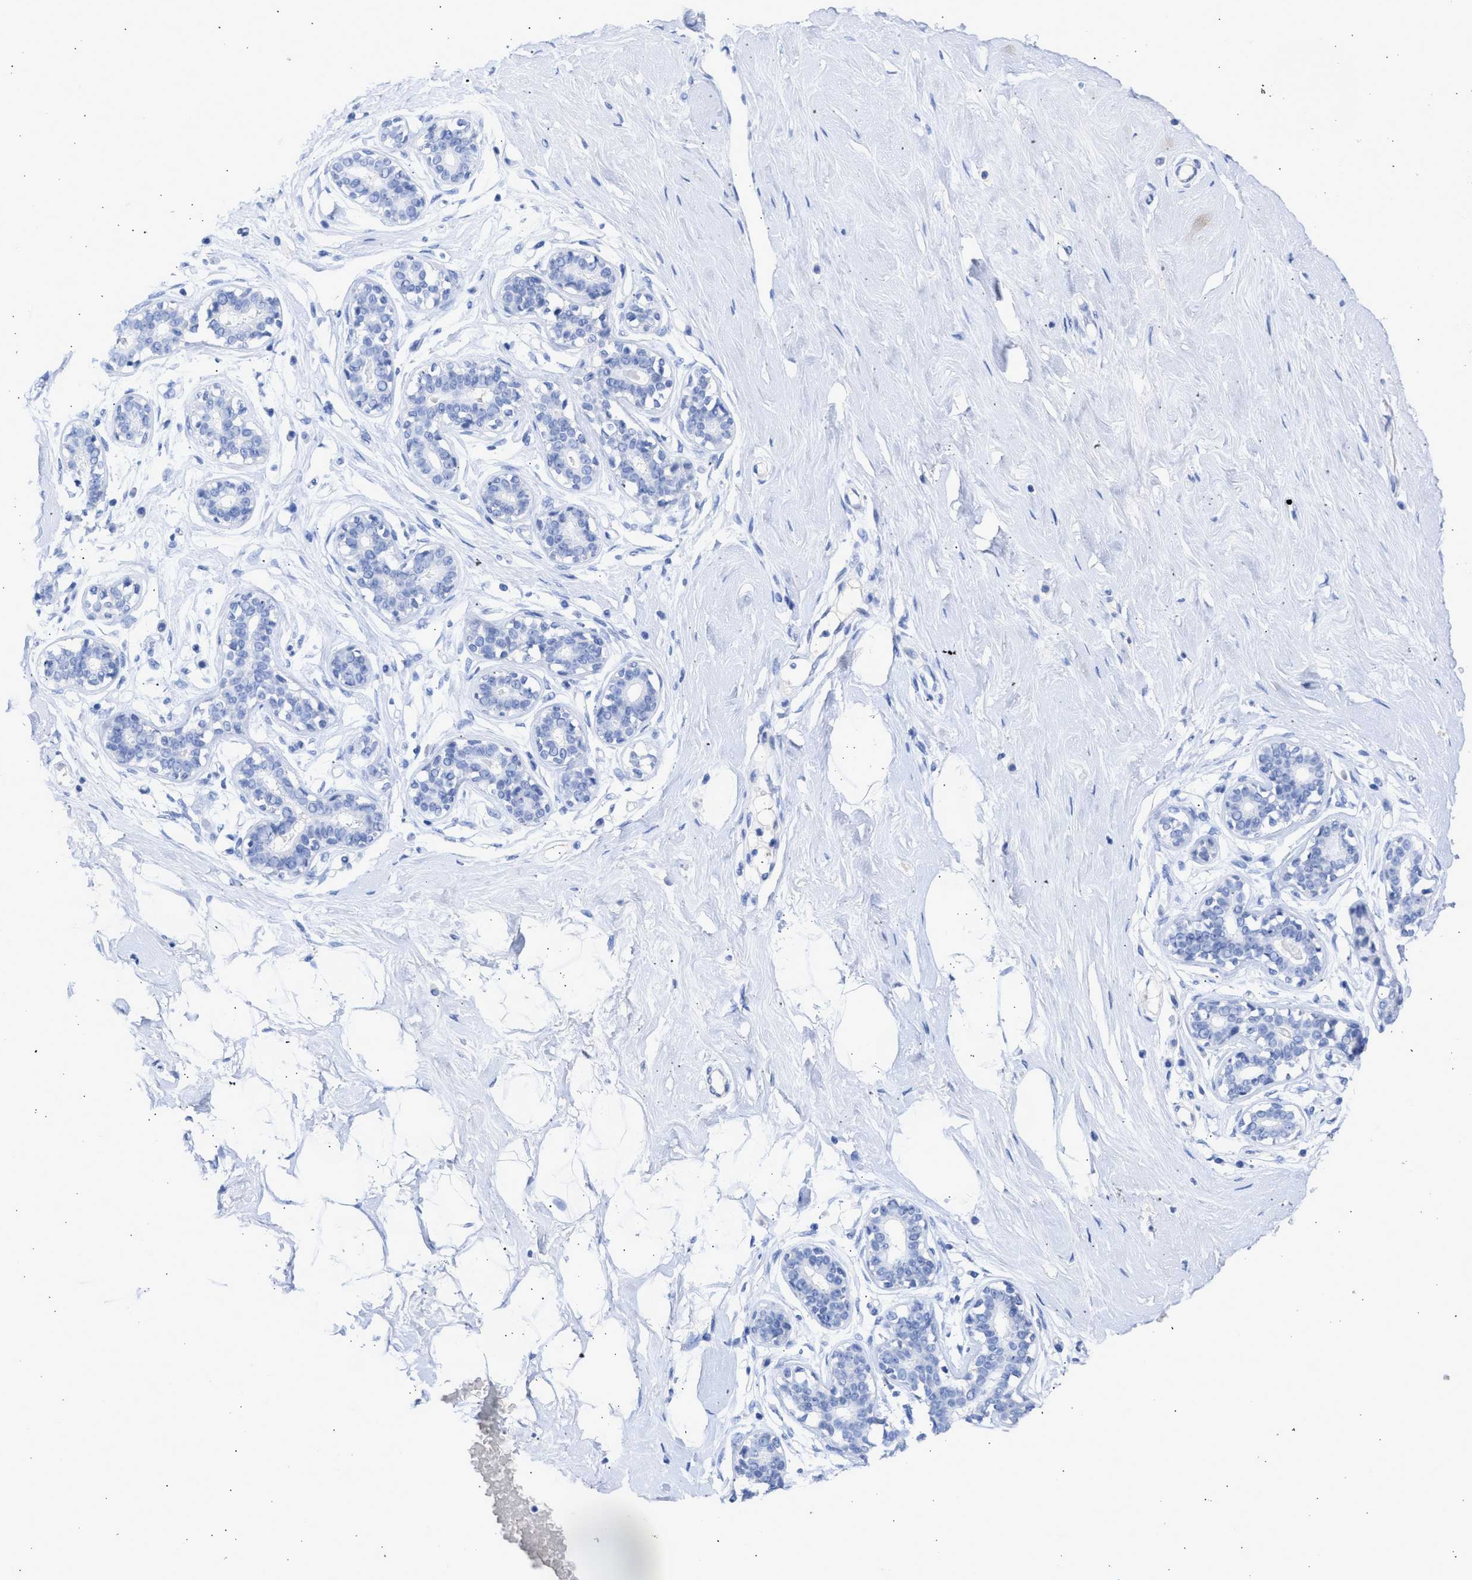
{"staining": {"intensity": "negative", "quantity": "none", "location": "none"}, "tissue": "breast", "cell_type": "Adipocytes", "image_type": "normal", "snomed": [{"axis": "morphology", "description": "Normal tissue, NOS"}, {"axis": "topography", "description": "Breast"}], "caption": "Image shows no protein positivity in adipocytes of unremarkable breast. (DAB (3,3'-diaminobenzidine) IHC visualized using brightfield microscopy, high magnification).", "gene": "RSPH1", "patient": {"sex": "female", "age": 23}}